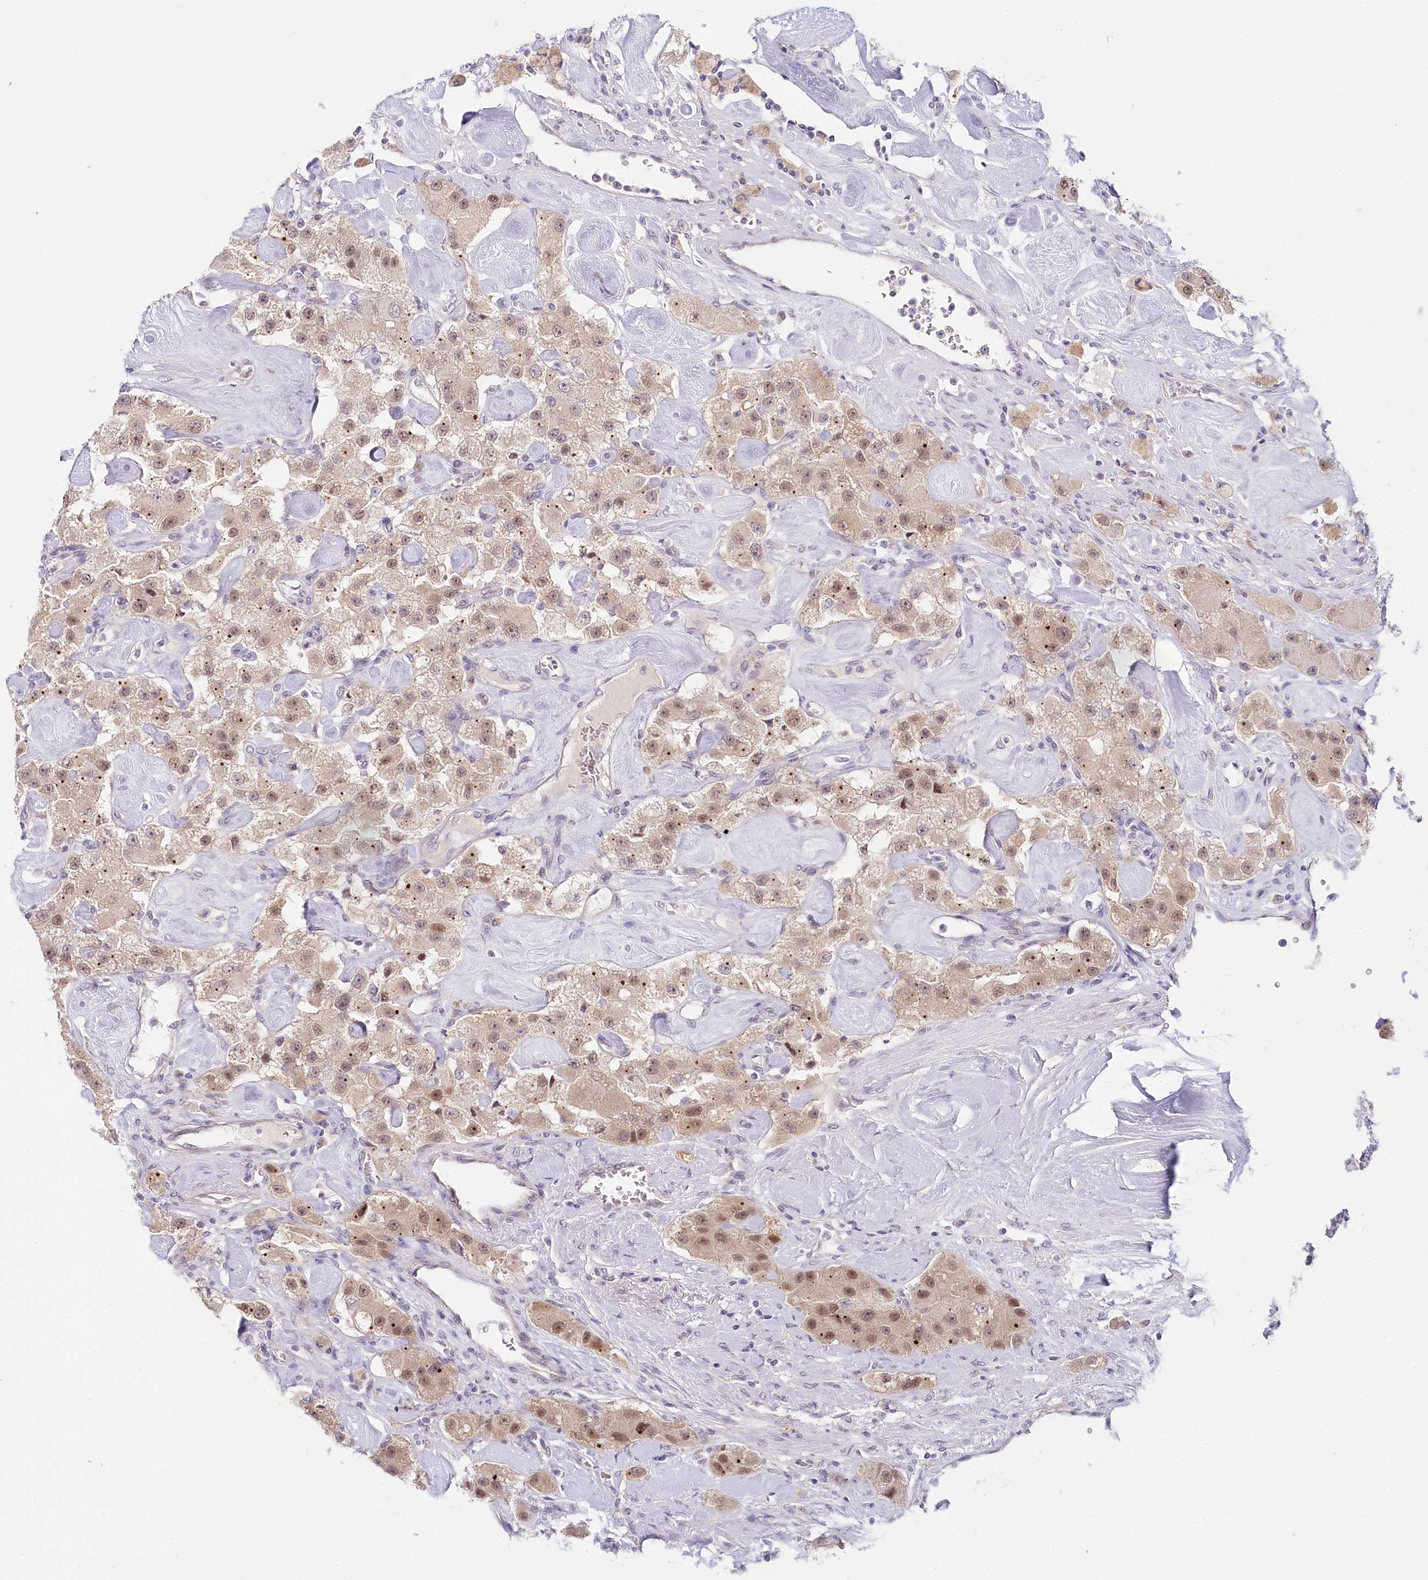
{"staining": {"intensity": "moderate", "quantity": ">75%", "location": "nuclear"}, "tissue": "carcinoid", "cell_type": "Tumor cells", "image_type": "cancer", "snomed": [{"axis": "morphology", "description": "Carcinoid, malignant, NOS"}, {"axis": "topography", "description": "Pancreas"}], "caption": "Carcinoid stained with a brown dye shows moderate nuclear positive positivity in about >75% of tumor cells.", "gene": "AMTN", "patient": {"sex": "male", "age": 41}}